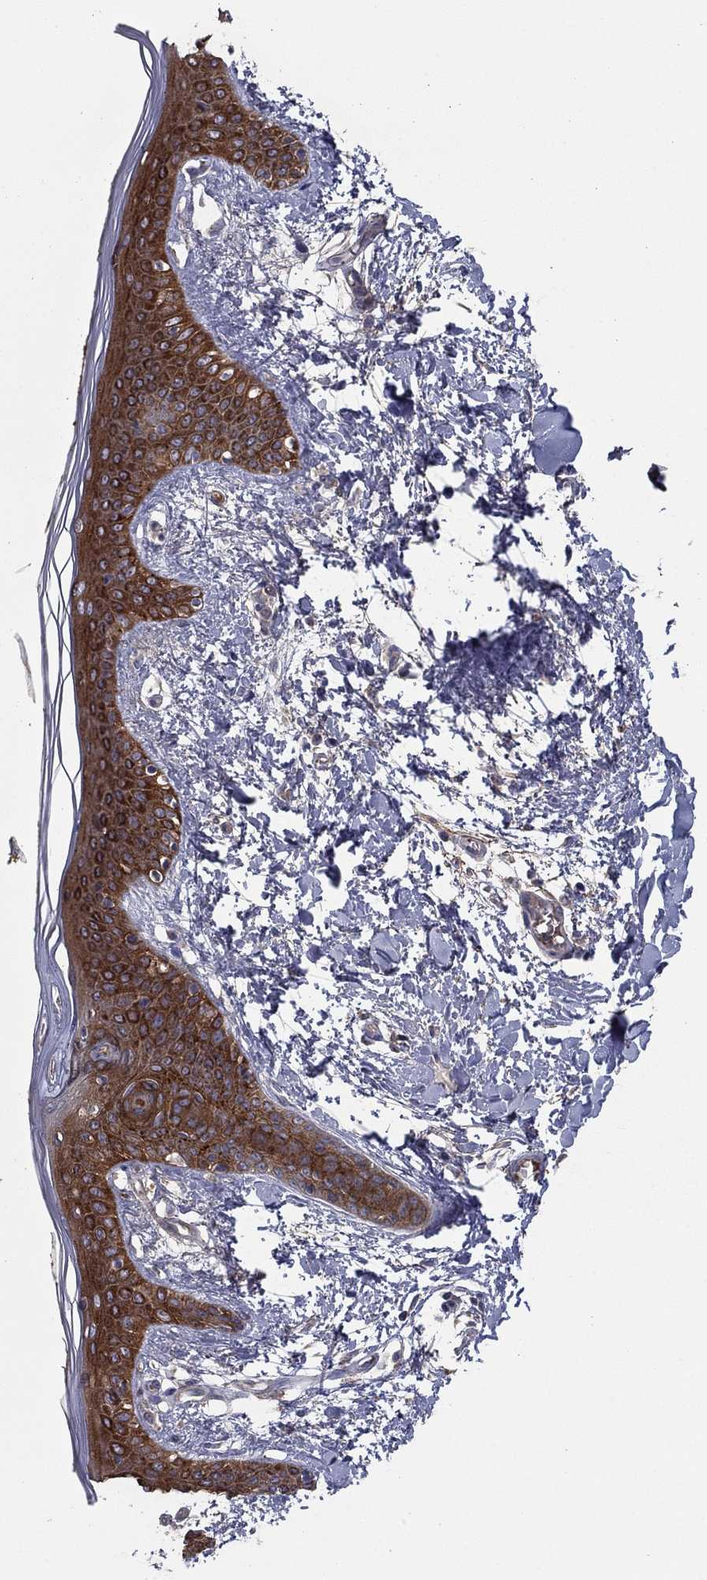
{"staining": {"intensity": "negative", "quantity": "none", "location": "none"}, "tissue": "skin", "cell_type": "Fibroblasts", "image_type": "normal", "snomed": [{"axis": "morphology", "description": "Normal tissue, NOS"}, {"axis": "topography", "description": "Skin"}], "caption": "High power microscopy image of an immunohistochemistry histopathology image of normal skin, revealing no significant positivity in fibroblasts.", "gene": "RNF123", "patient": {"sex": "female", "age": 34}}